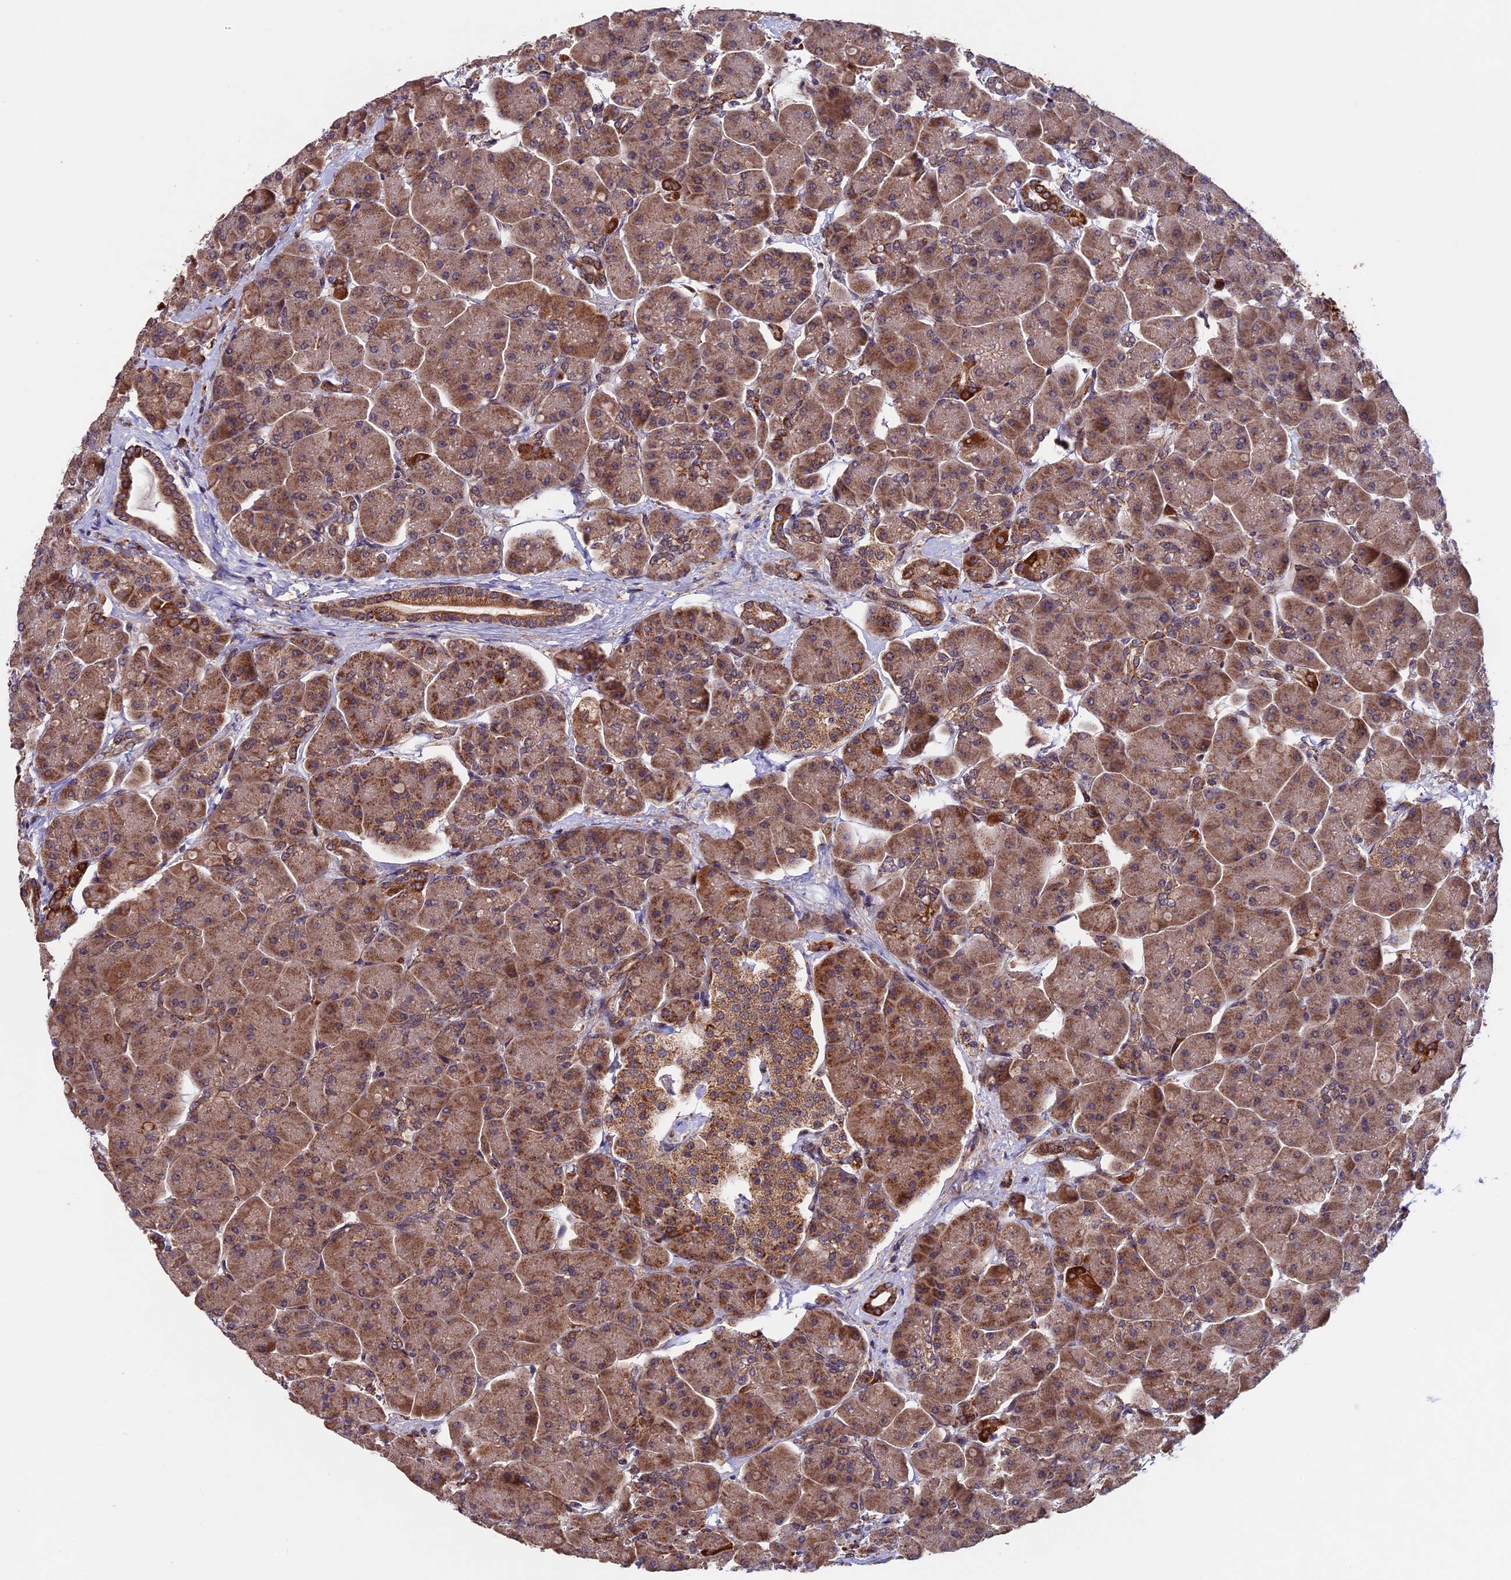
{"staining": {"intensity": "strong", "quantity": ">75%", "location": "cytoplasmic/membranous"}, "tissue": "pancreas", "cell_type": "Exocrine glandular cells", "image_type": "normal", "snomed": [{"axis": "morphology", "description": "Normal tissue, NOS"}, {"axis": "topography", "description": "Pancreas"}], "caption": "Exocrine glandular cells demonstrate high levels of strong cytoplasmic/membranous expression in approximately >75% of cells in benign human pancreas.", "gene": "RNF17", "patient": {"sex": "male", "age": 66}}